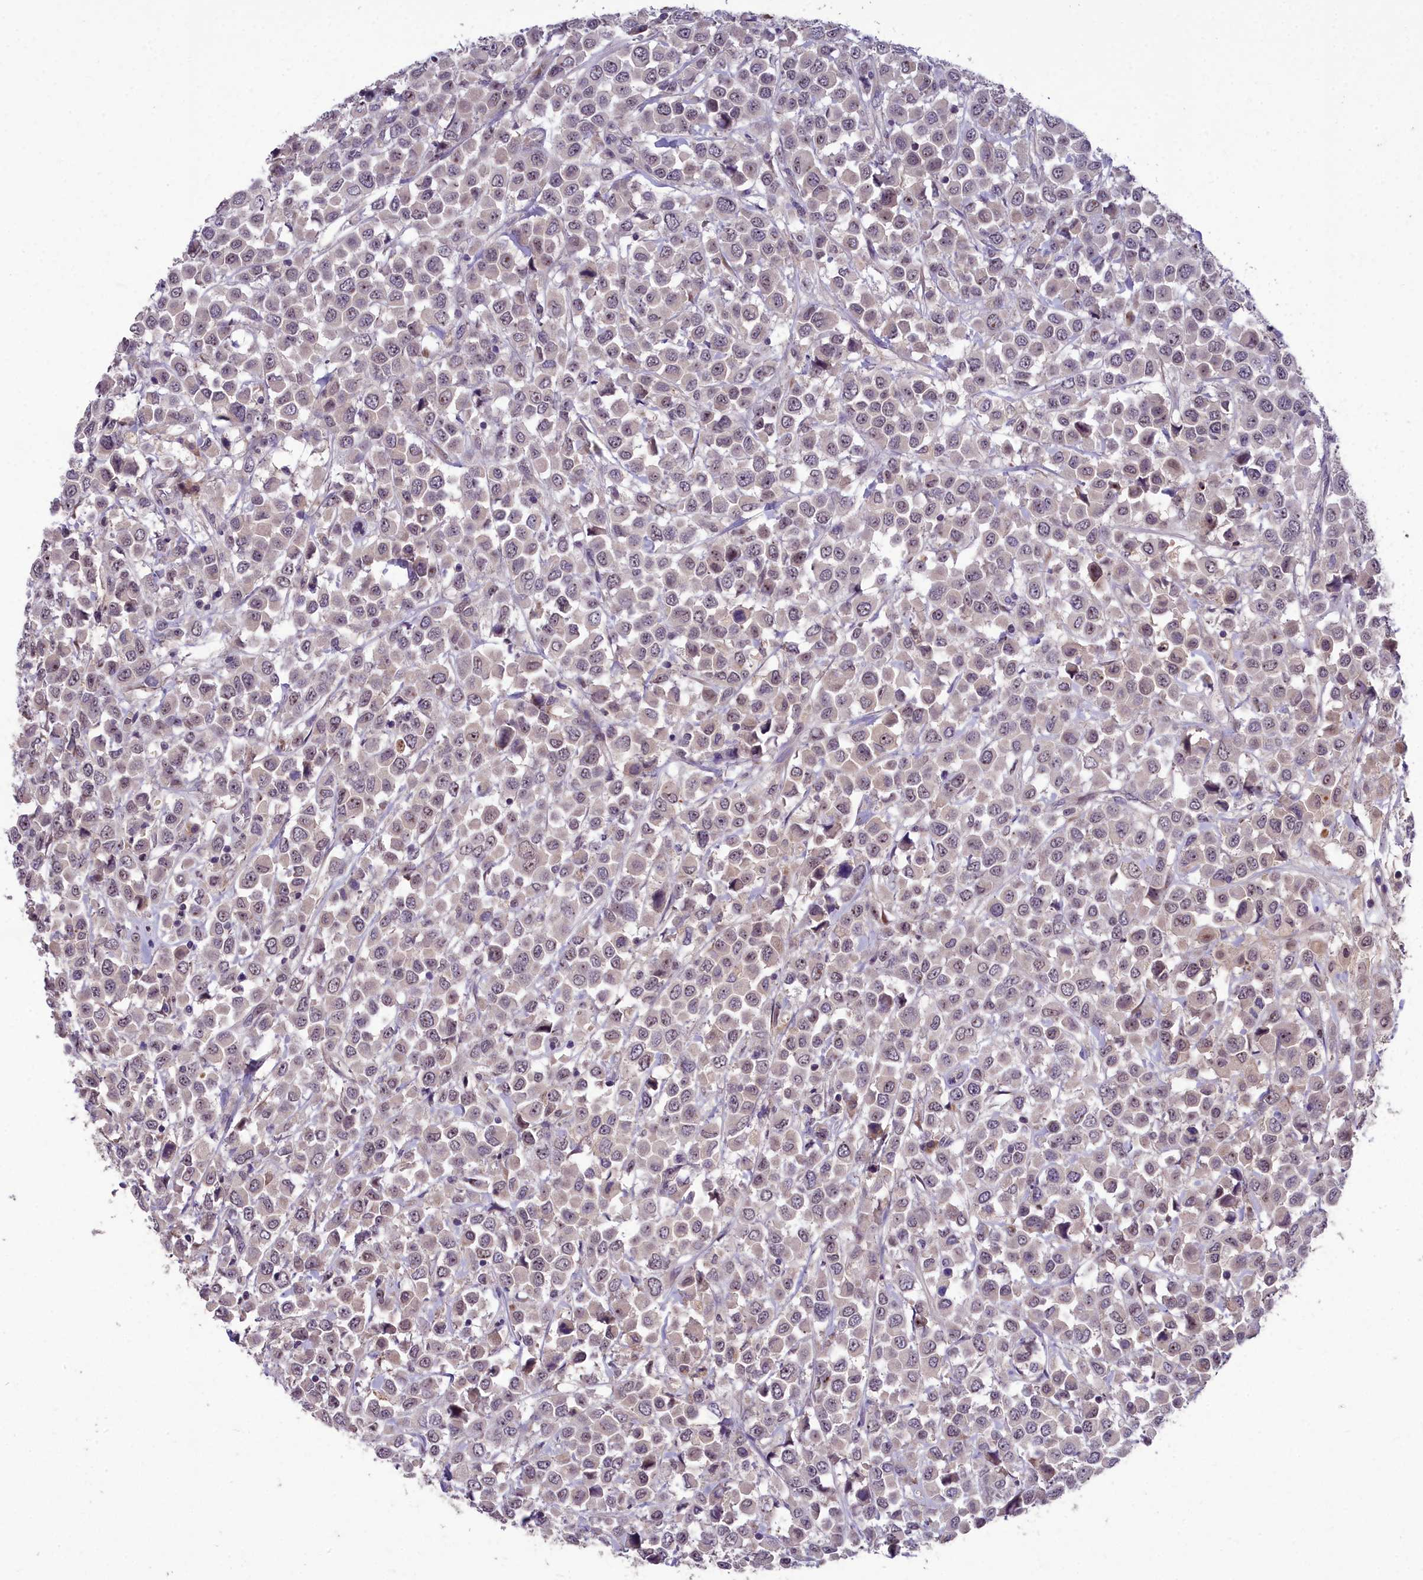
{"staining": {"intensity": "weak", "quantity": "<25%", "location": "nuclear"}, "tissue": "breast cancer", "cell_type": "Tumor cells", "image_type": "cancer", "snomed": [{"axis": "morphology", "description": "Duct carcinoma"}, {"axis": "topography", "description": "Breast"}], "caption": "Immunohistochemistry (IHC) histopathology image of human breast cancer (intraductal carcinoma) stained for a protein (brown), which shows no positivity in tumor cells. (Stains: DAB immunohistochemistry with hematoxylin counter stain, Microscopy: brightfield microscopy at high magnification).", "gene": "ZNF333", "patient": {"sex": "female", "age": 61}}